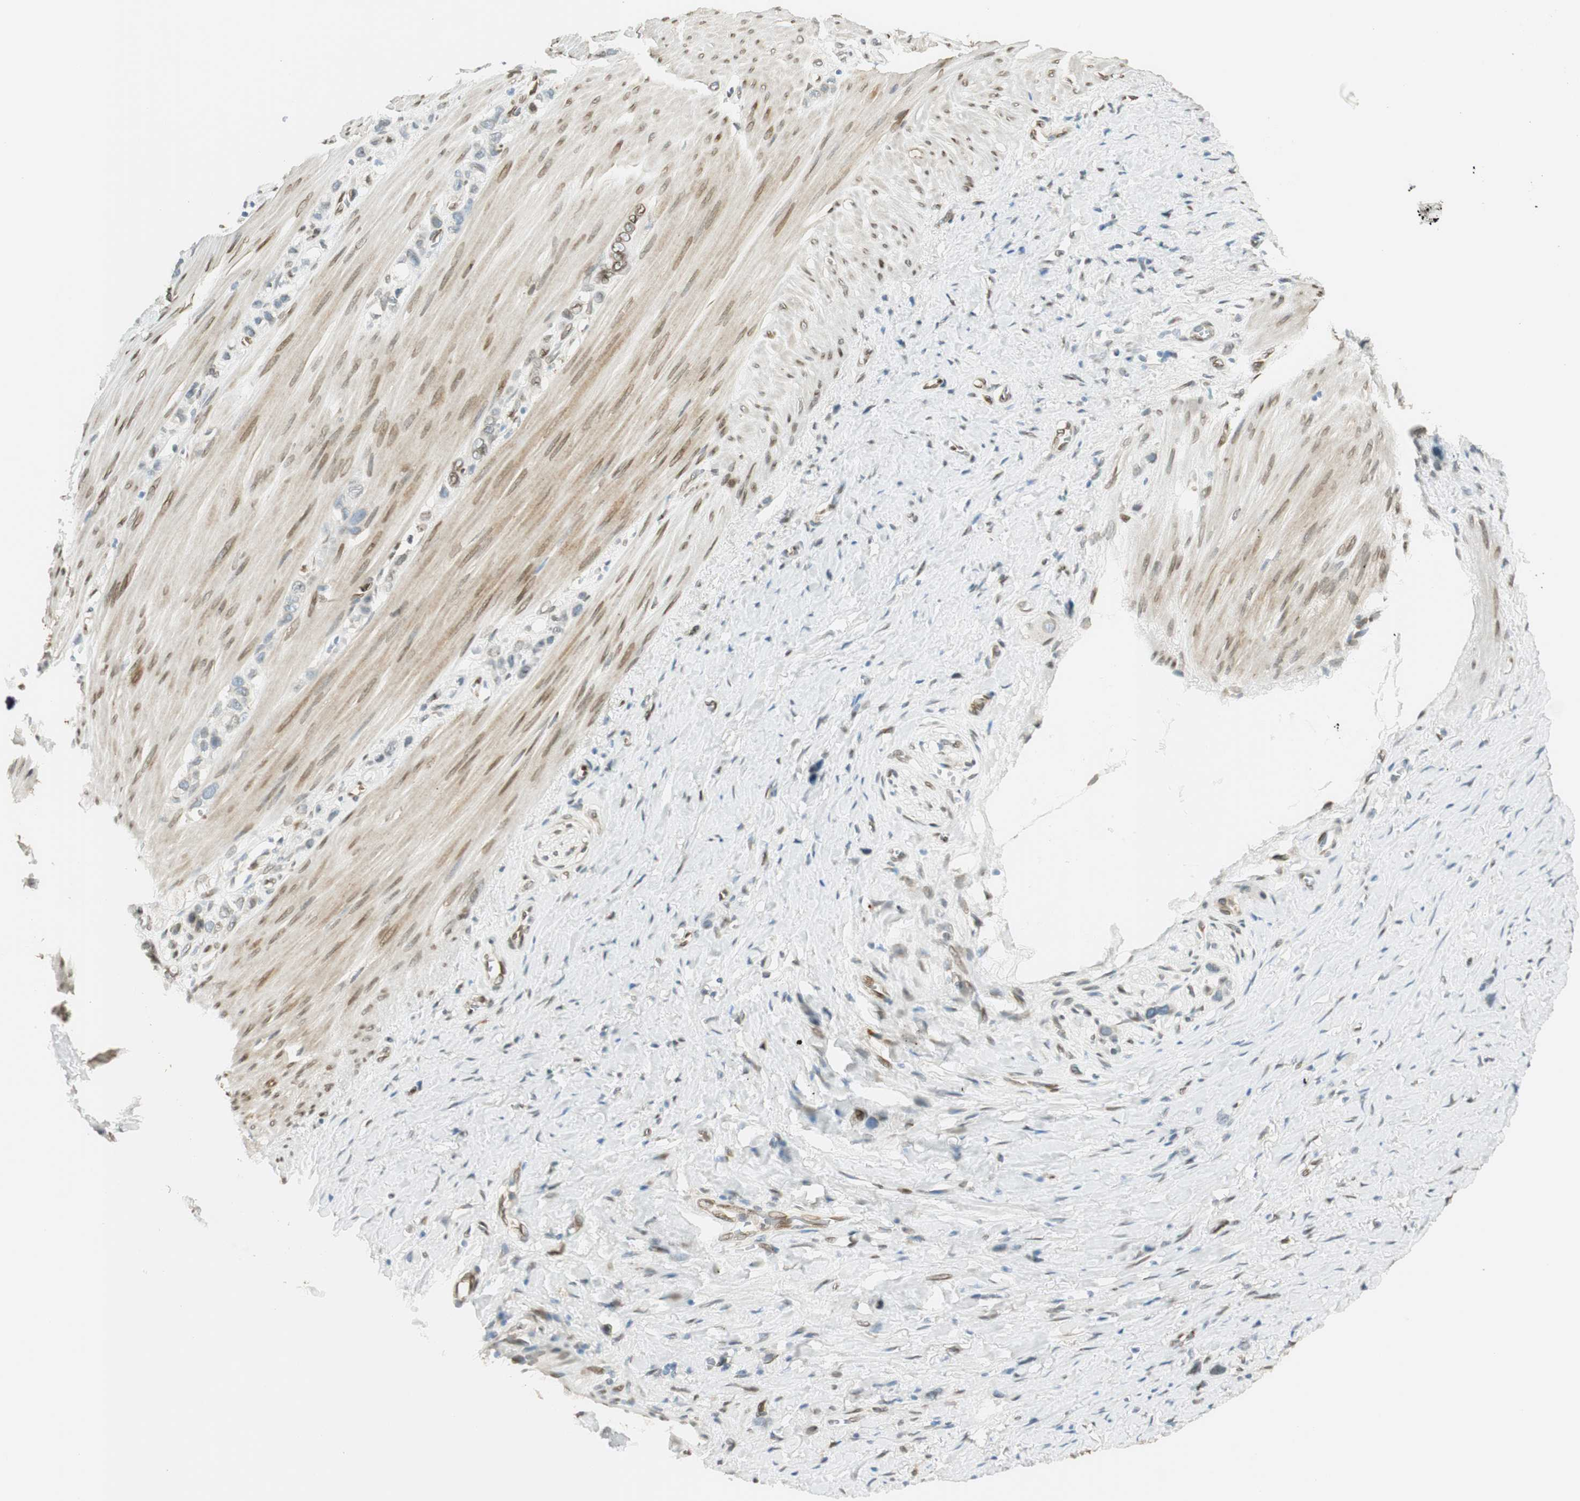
{"staining": {"intensity": "weak", "quantity": "<25%", "location": "nuclear"}, "tissue": "stomach cancer", "cell_type": "Tumor cells", "image_type": "cancer", "snomed": [{"axis": "morphology", "description": "Normal tissue, NOS"}, {"axis": "morphology", "description": "Adenocarcinoma, NOS"}, {"axis": "morphology", "description": "Adenocarcinoma, High grade"}, {"axis": "topography", "description": "Stomach, upper"}, {"axis": "topography", "description": "Stomach"}], "caption": "There is no significant positivity in tumor cells of stomach cancer (high-grade adenocarcinoma).", "gene": "TMEM260", "patient": {"sex": "female", "age": 65}}